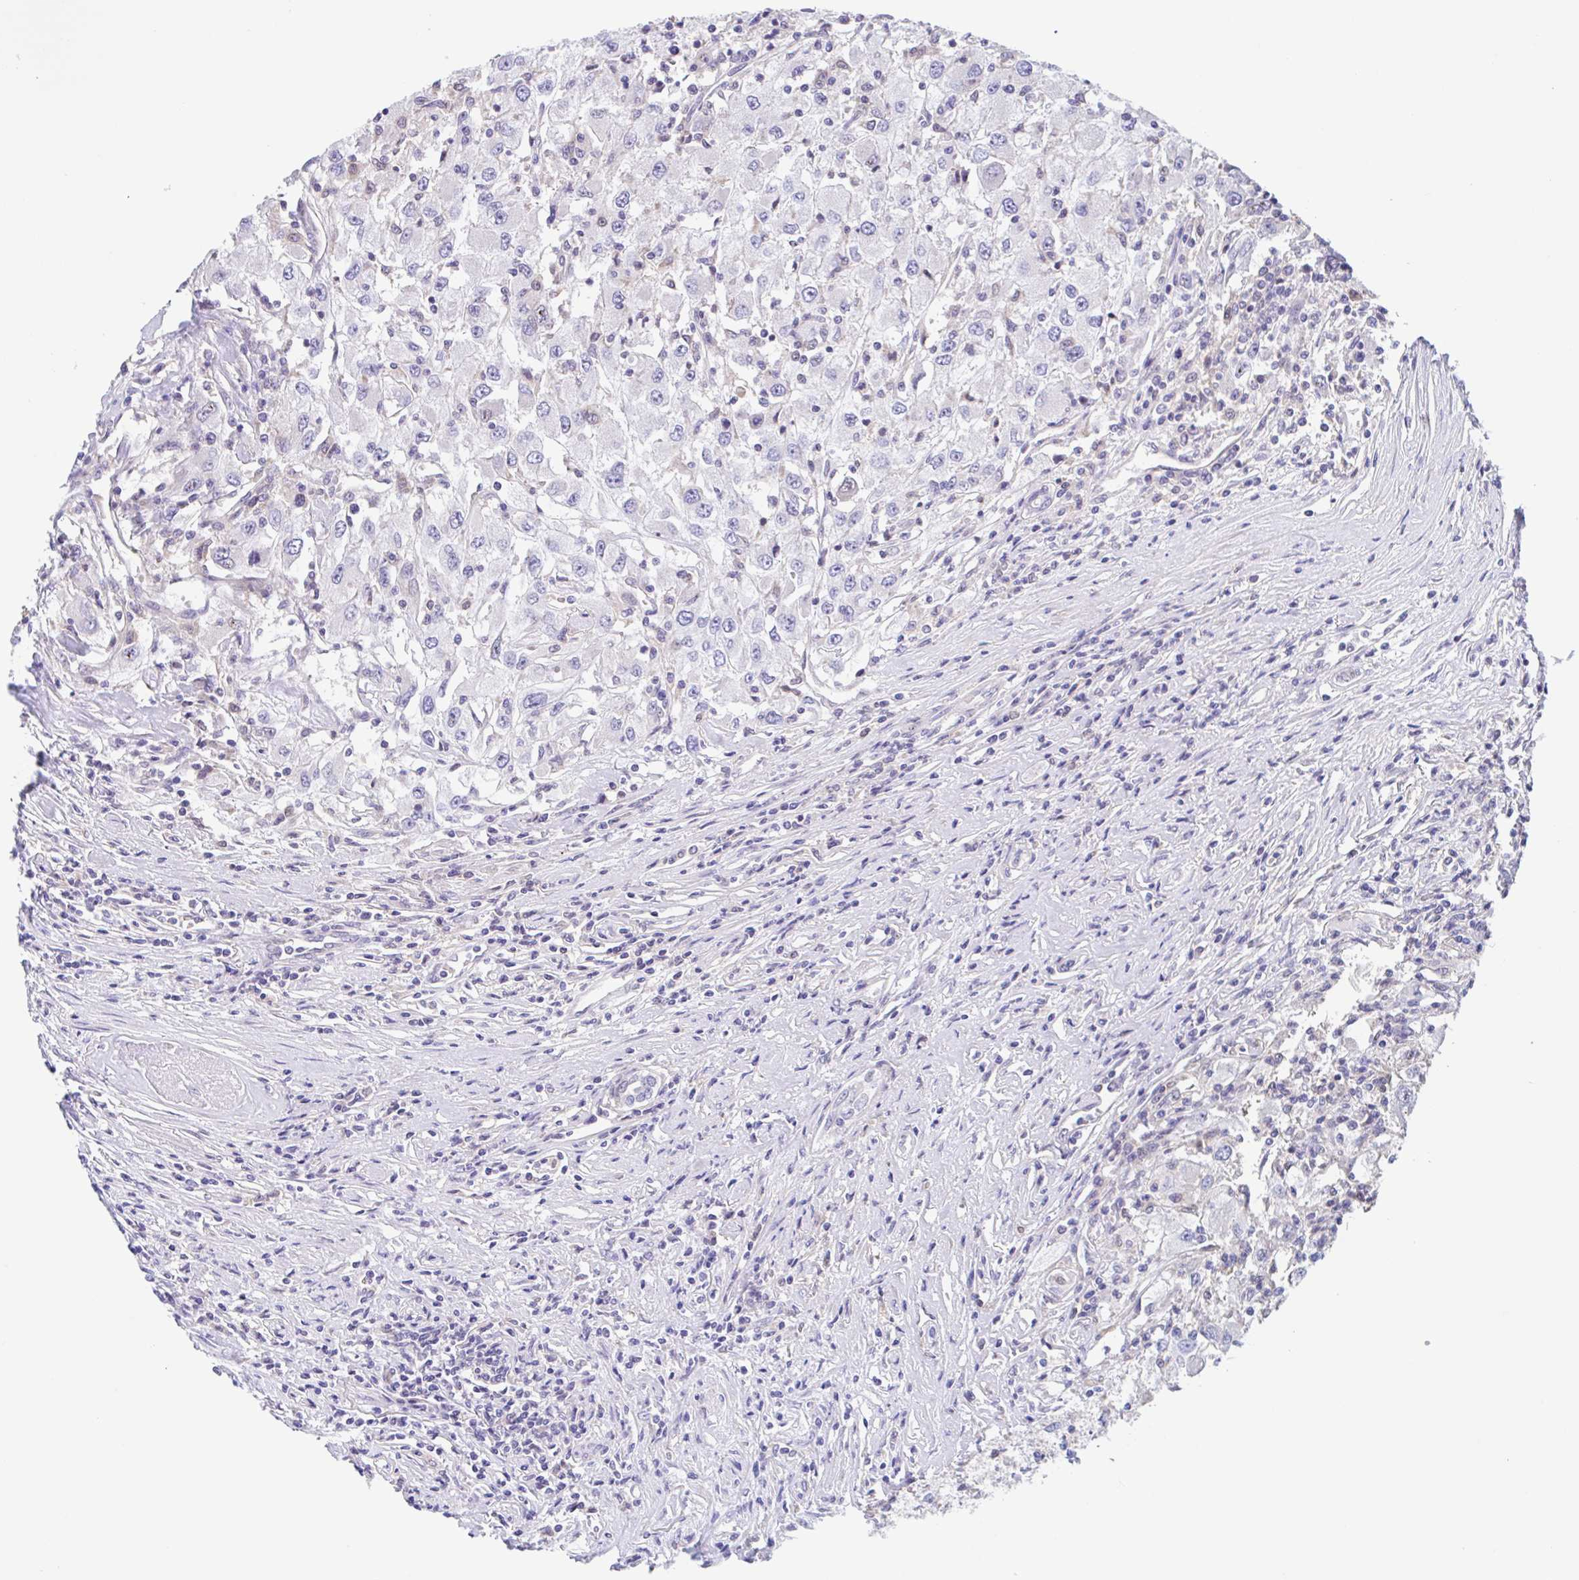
{"staining": {"intensity": "negative", "quantity": "none", "location": "none"}, "tissue": "renal cancer", "cell_type": "Tumor cells", "image_type": "cancer", "snomed": [{"axis": "morphology", "description": "Adenocarcinoma, NOS"}, {"axis": "topography", "description": "Kidney"}], "caption": "Immunohistochemistry (IHC) of human renal adenocarcinoma reveals no positivity in tumor cells.", "gene": "TMEM86A", "patient": {"sex": "female", "age": 67}}